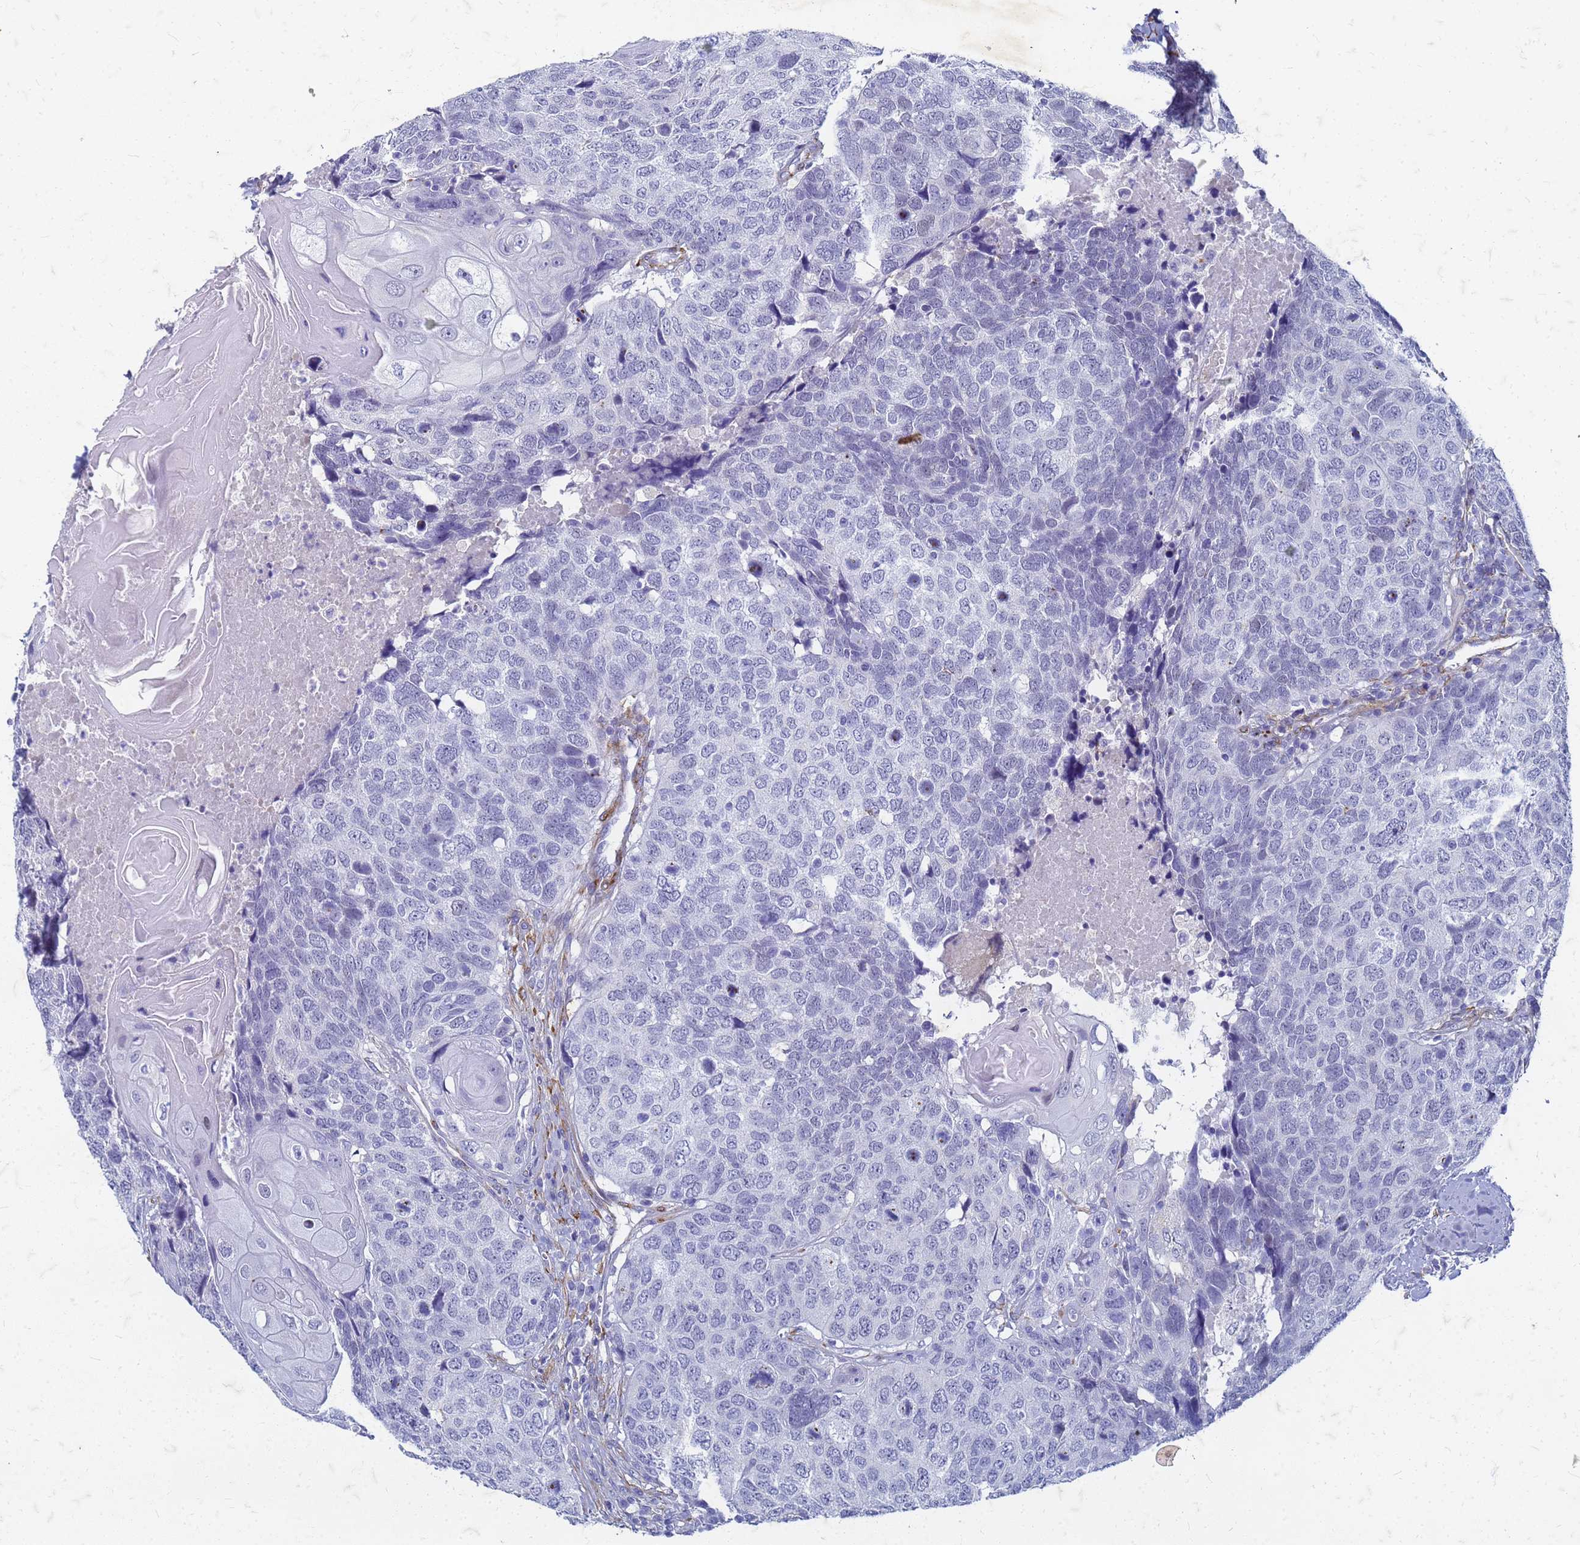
{"staining": {"intensity": "negative", "quantity": "none", "location": "none"}, "tissue": "head and neck cancer", "cell_type": "Tumor cells", "image_type": "cancer", "snomed": [{"axis": "morphology", "description": "Squamous cell carcinoma, NOS"}, {"axis": "topography", "description": "Head-Neck"}], "caption": "There is no significant positivity in tumor cells of squamous cell carcinoma (head and neck).", "gene": "TRIM64B", "patient": {"sex": "male", "age": 66}}